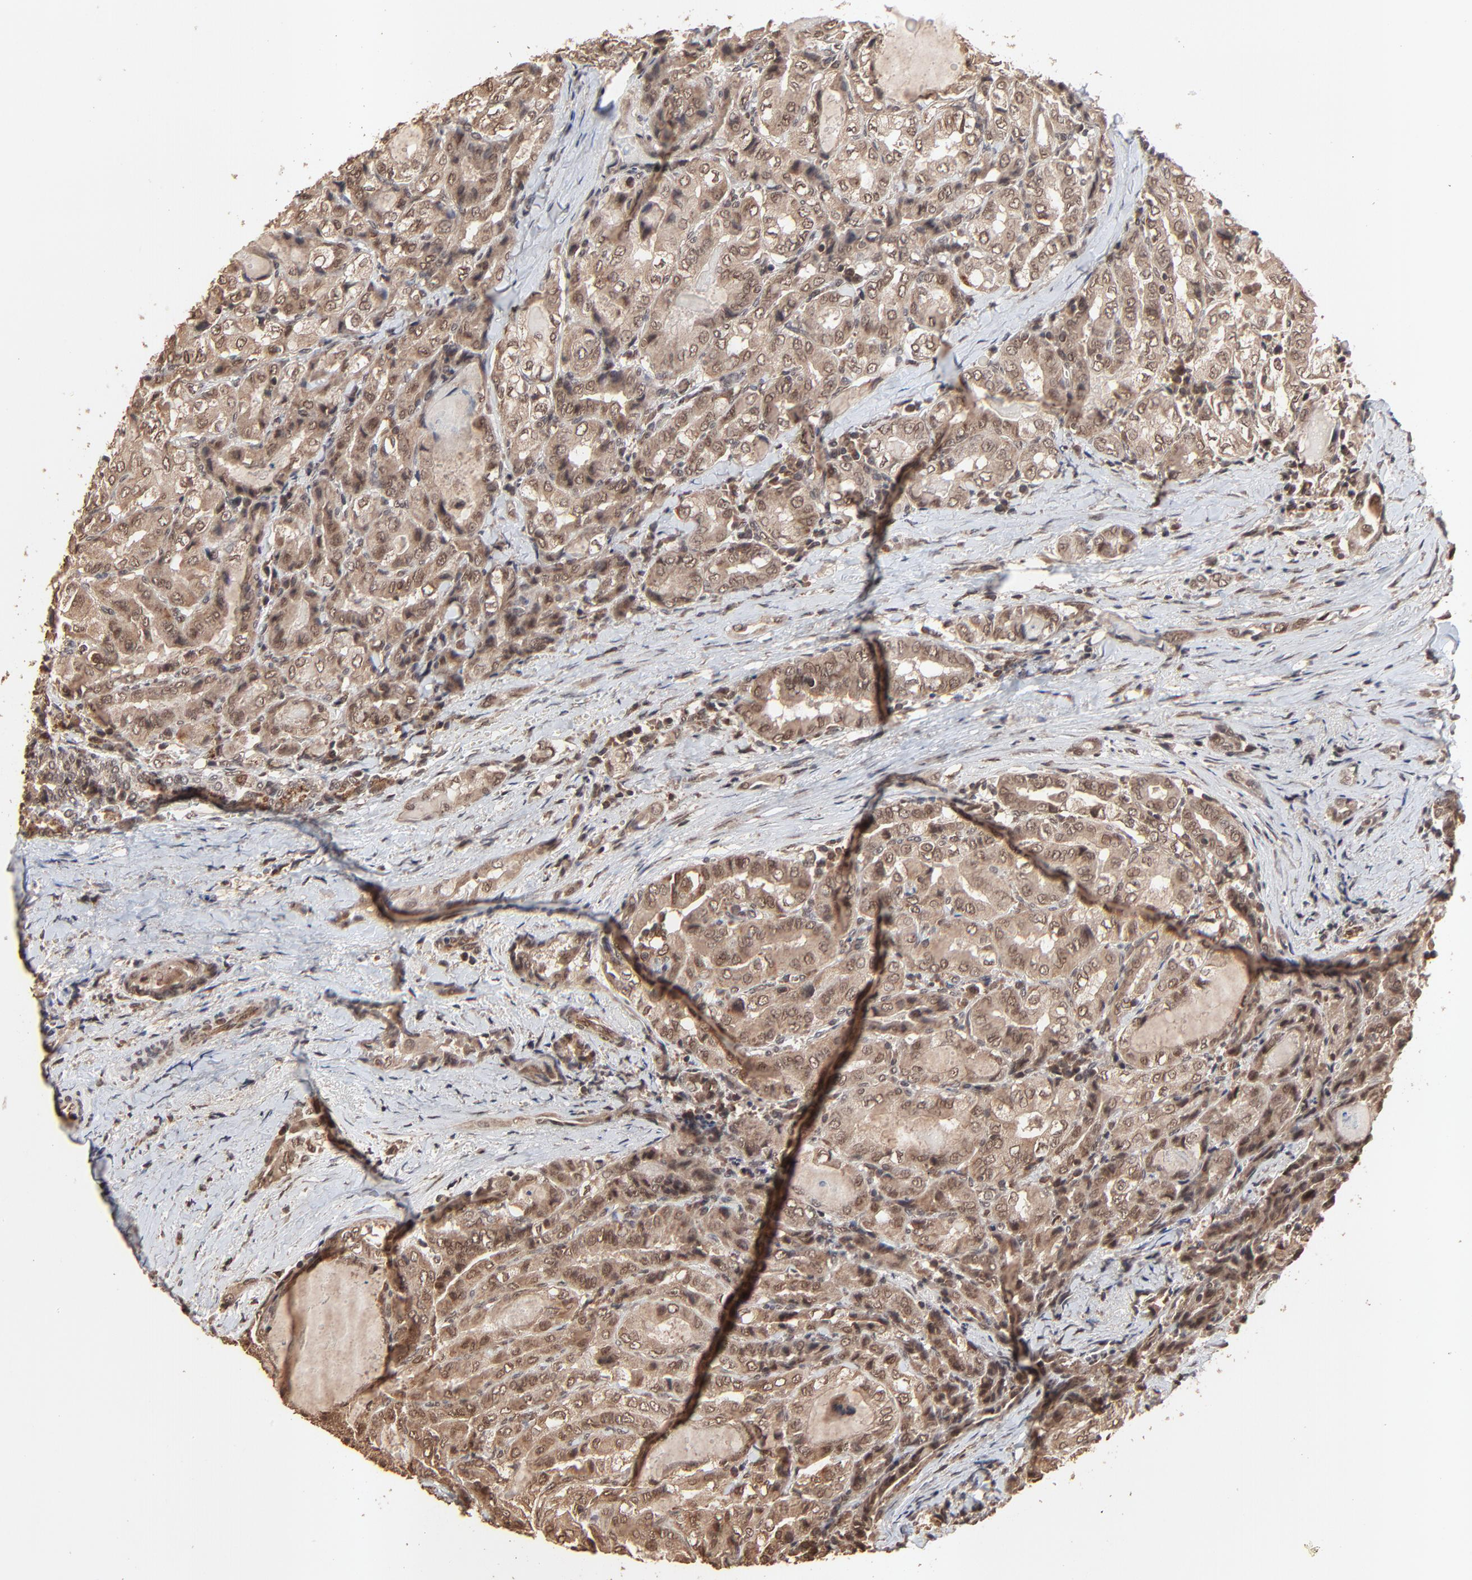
{"staining": {"intensity": "moderate", "quantity": ">75%", "location": "cytoplasmic/membranous,nuclear"}, "tissue": "thyroid cancer", "cell_type": "Tumor cells", "image_type": "cancer", "snomed": [{"axis": "morphology", "description": "Papillary adenocarcinoma, NOS"}, {"axis": "topography", "description": "Thyroid gland"}], "caption": "This micrograph shows thyroid papillary adenocarcinoma stained with immunohistochemistry (IHC) to label a protein in brown. The cytoplasmic/membranous and nuclear of tumor cells show moderate positivity for the protein. Nuclei are counter-stained blue.", "gene": "FAM227A", "patient": {"sex": "female", "age": 71}}